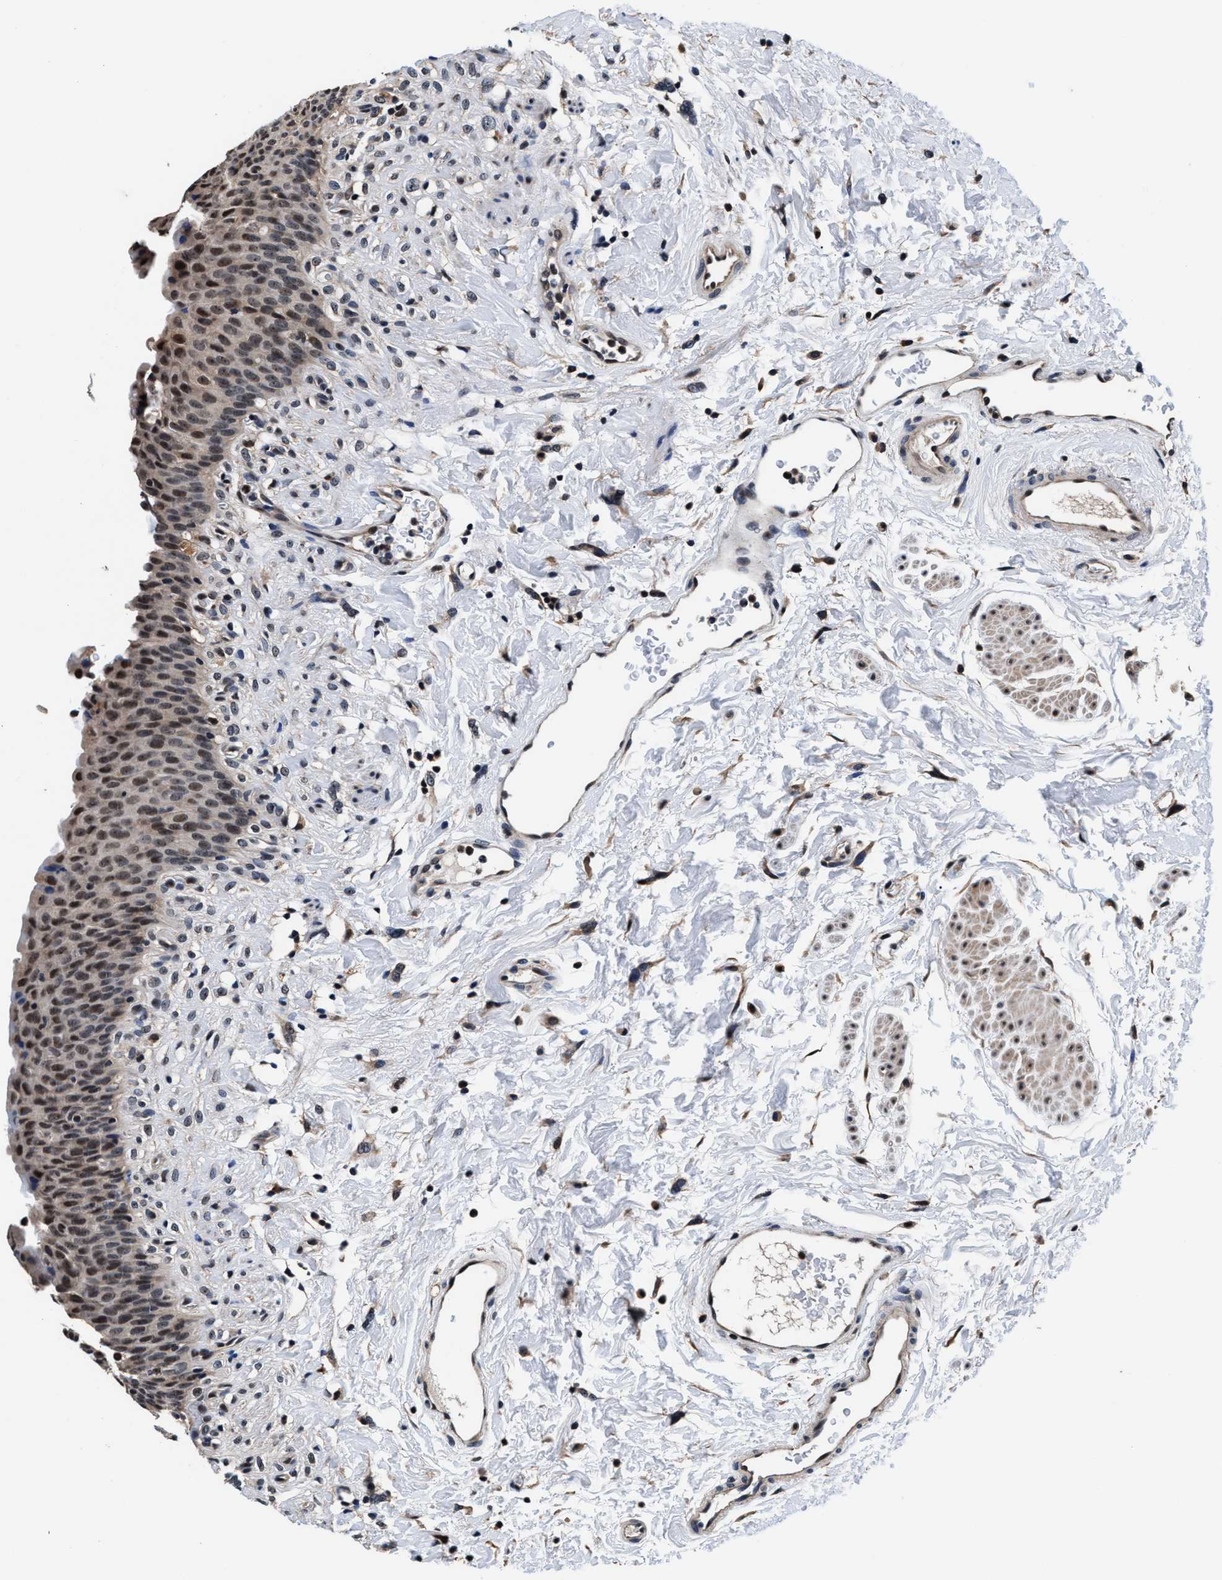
{"staining": {"intensity": "strong", "quantity": "25%-75%", "location": "nuclear"}, "tissue": "urinary bladder", "cell_type": "Urothelial cells", "image_type": "normal", "snomed": [{"axis": "morphology", "description": "Normal tissue, NOS"}, {"axis": "topography", "description": "Urinary bladder"}], "caption": "A high amount of strong nuclear staining is identified in approximately 25%-75% of urothelial cells in unremarkable urinary bladder.", "gene": "USP16", "patient": {"sex": "female", "age": 79}}